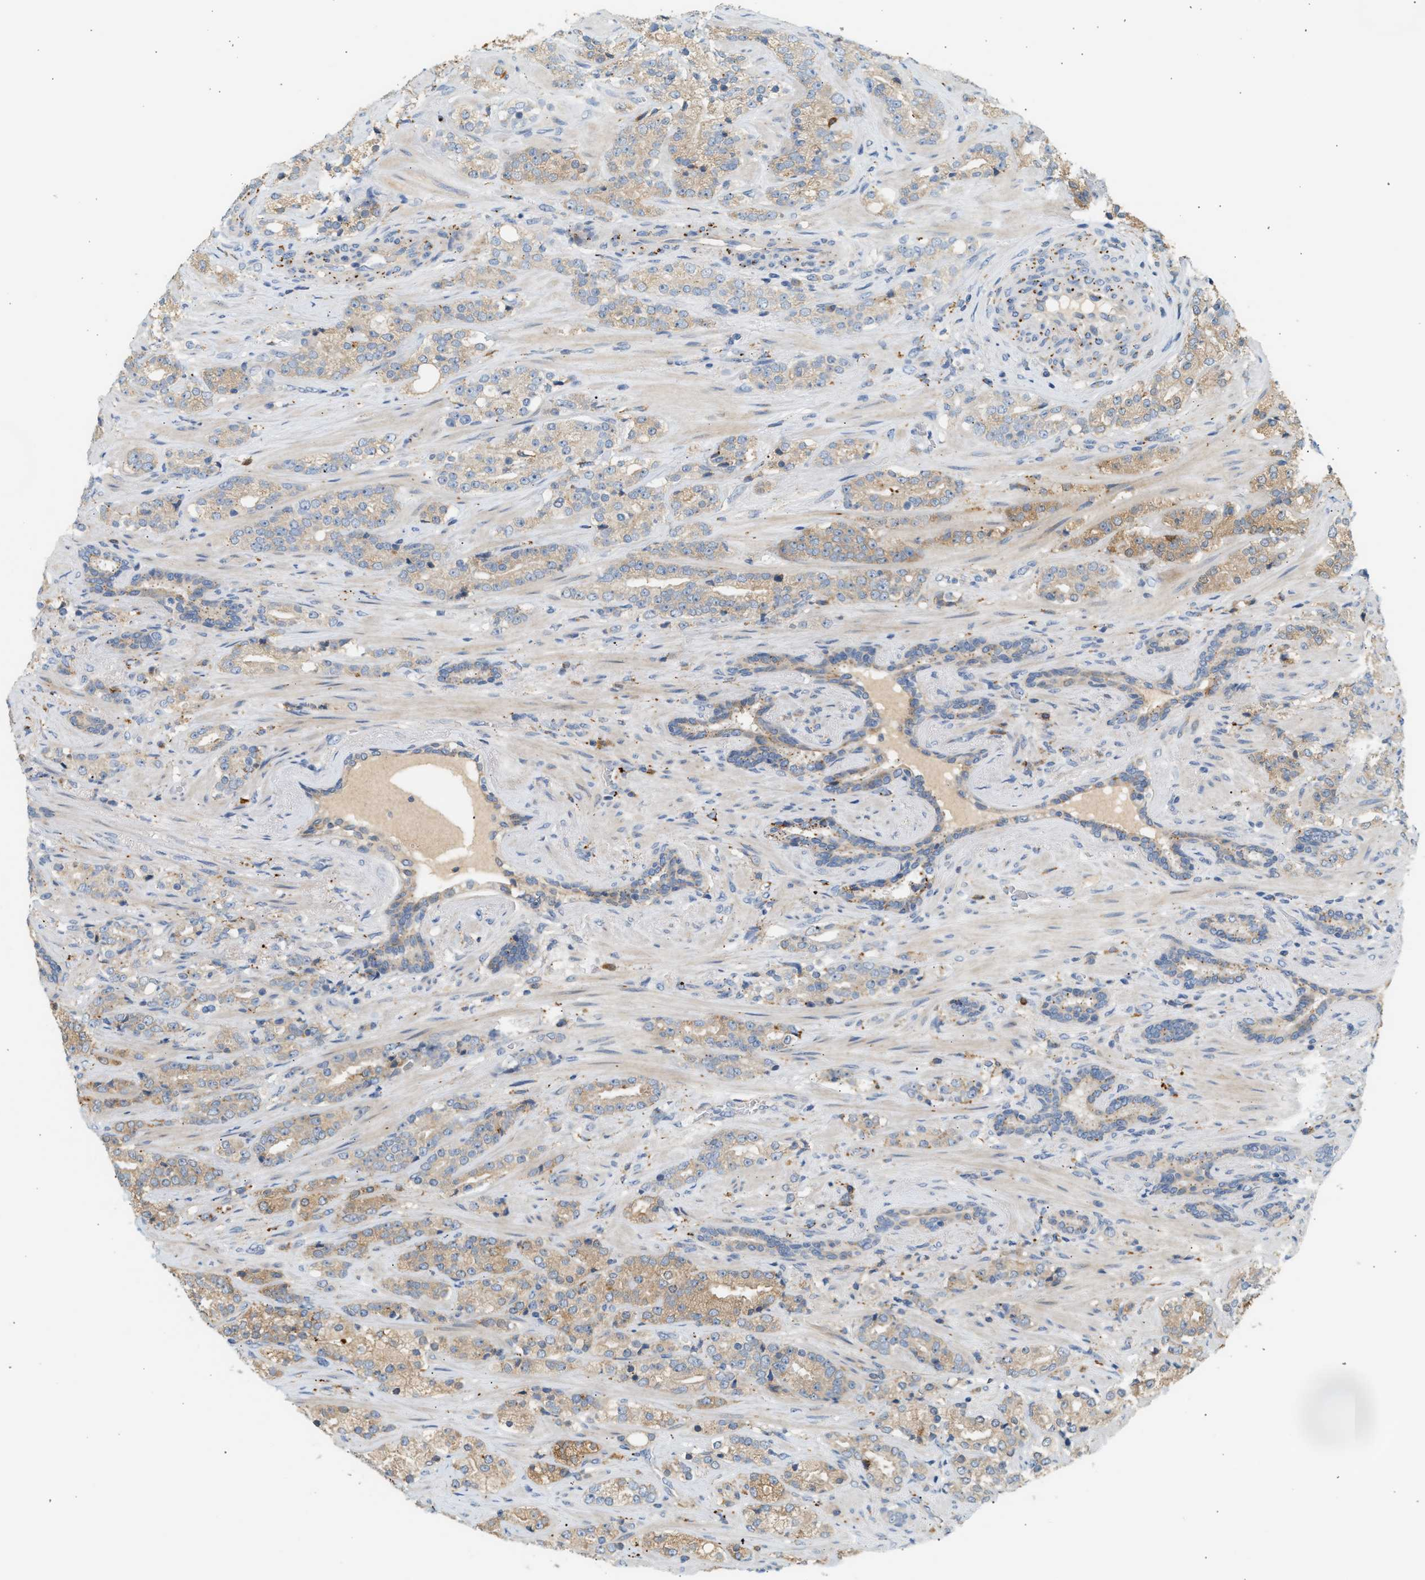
{"staining": {"intensity": "moderate", "quantity": ">75%", "location": "cytoplasmic/membranous"}, "tissue": "prostate cancer", "cell_type": "Tumor cells", "image_type": "cancer", "snomed": [{"axis": "morphology", "description": "Adenocarcinoma, High grade"}, {"axis": "topography", "description": "Prostate"}], "caption": "DAB immunohistochemical staining of human prostate cancer reveals moderate cytoplasmic/membranous protein expression in approximately >75% of tumor cells.", "gene": "ENTHD1", "patient": {"sex": "male", "age": 71}}